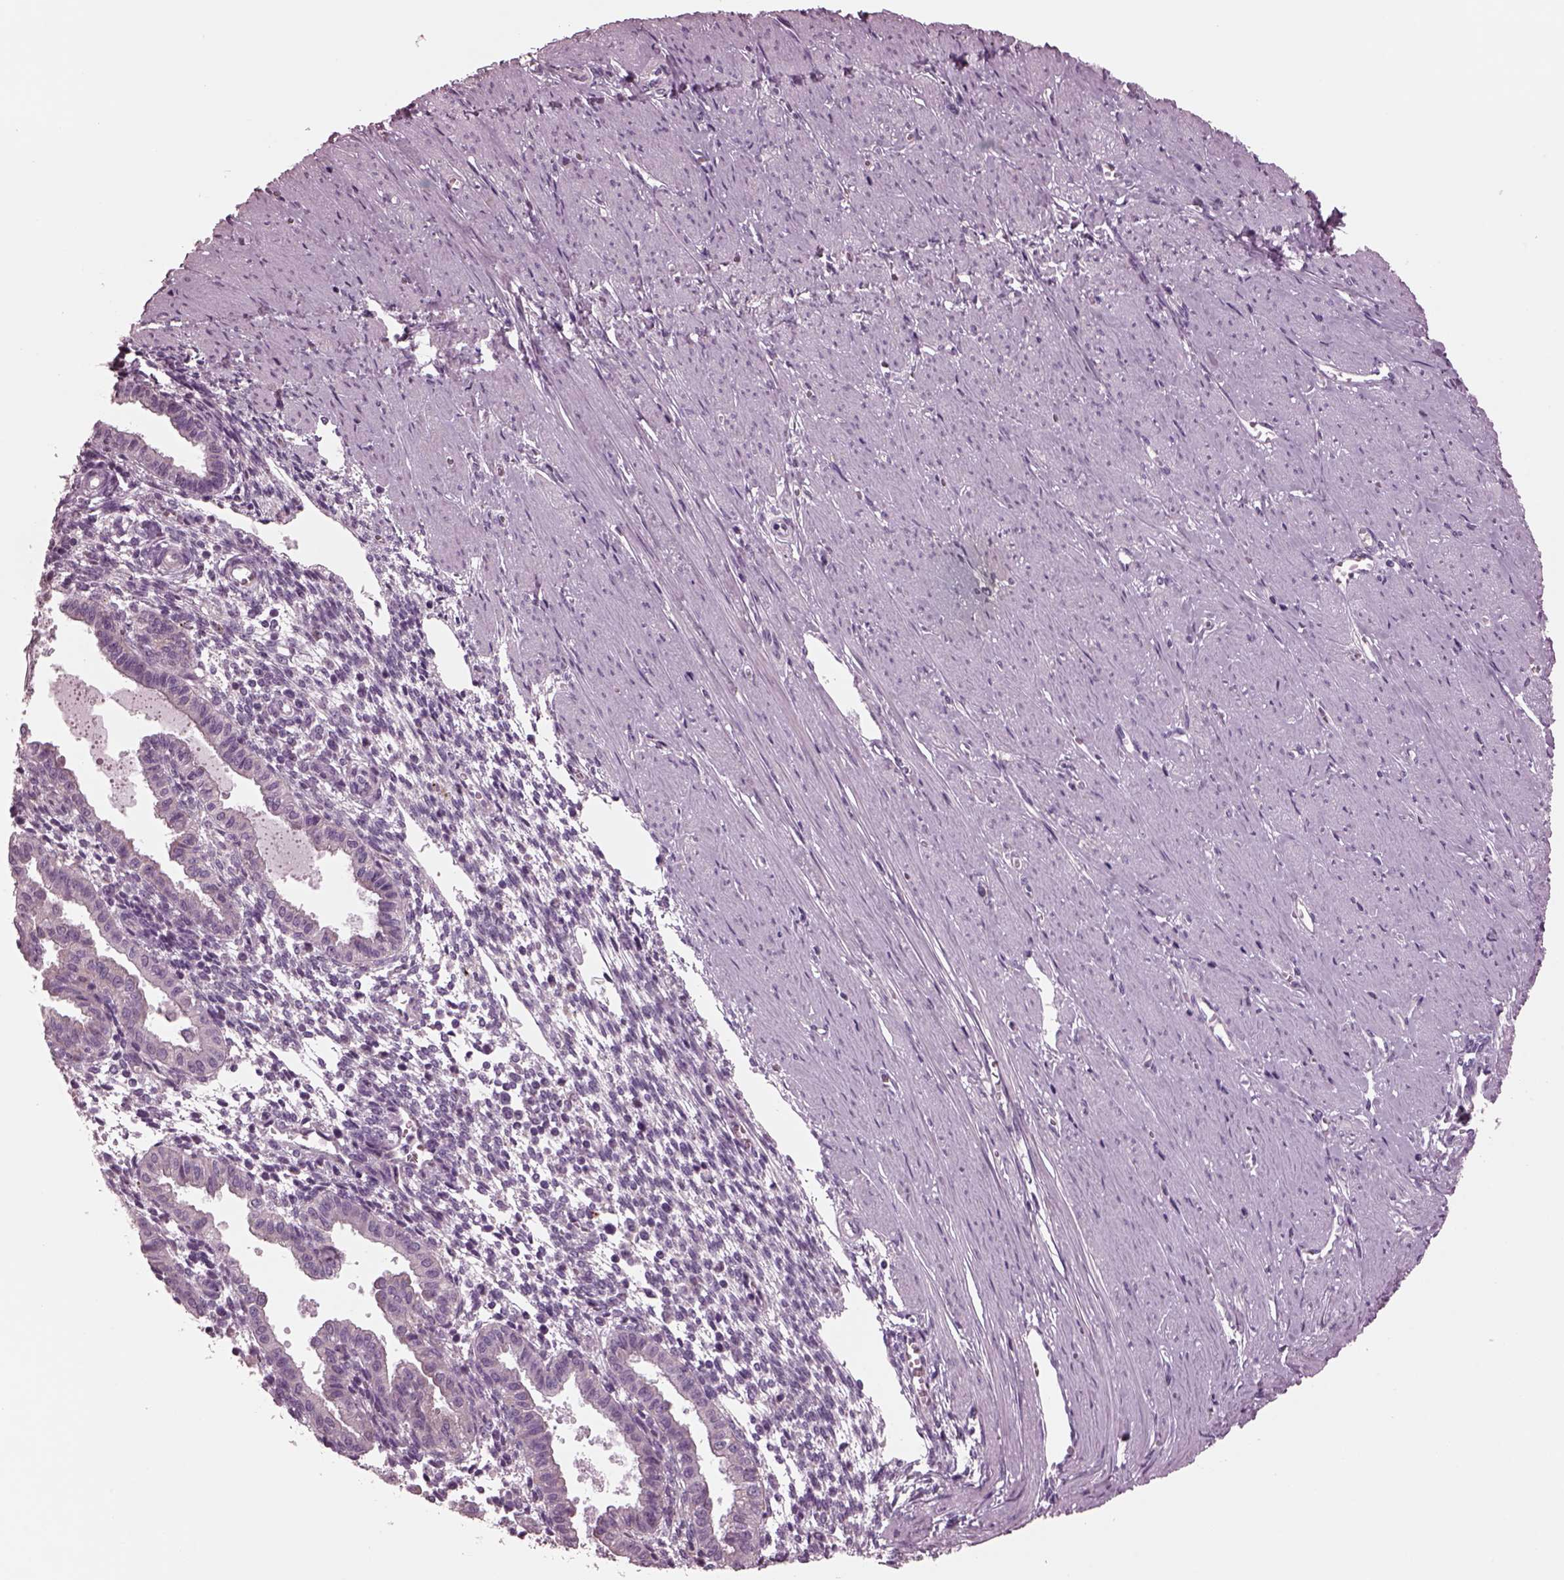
{"staining": {"intensity": "negative", "quantity": "none", "location": "none"}, "tissue": "endometrium", "cell_type": "Cells in endometrial stroma", "image_type": "normal", "snomed": [{"axis": "morphology", "description": "Normal tissue, NOS"}, {"axis": "topography", "description": "Endometrium"}], "caption": "This is a photomicrograph of immunohistochemistry (IHC) staining of benign endometrium, which shows no positivity in cells in endometrial stroma. (DAB IHC with hematoxylin counter stain).", "gene": "AP4M1", "patient": {"sex": "female", "age": 37}}